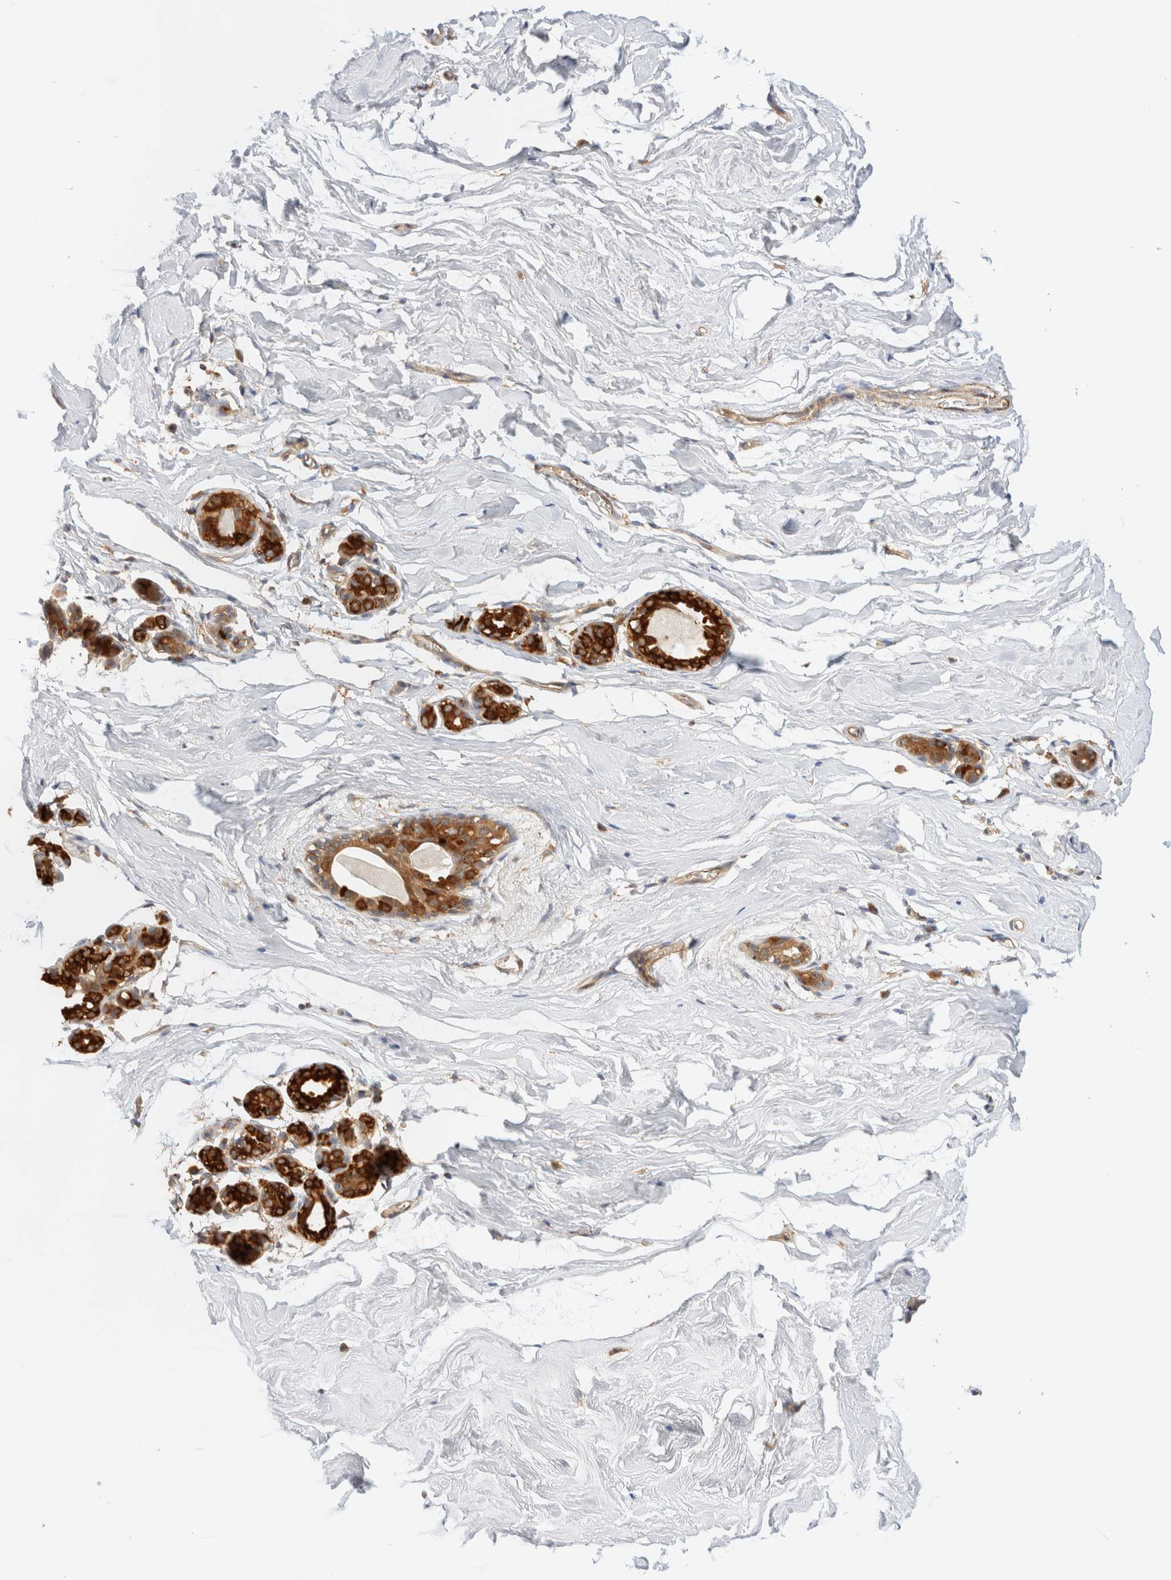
{"staining": {"intensity": "negative", "quantity": "none", "location": "none"}, "tissue": "breast", "cell_type": "Adipocytes", "image_type": "normal", "snomed": [{"axis": "morphology", "description": "Normal tissue, NOS"}, {"axis": "topography", "description": "Breast"}], "caption": "Histopathology image shows no protein expression in adipocytes of normal breast. (Stains: DAB IHC with hematoxylin counter stain, Microscopy: brightfield microscopy at high magnification).", "gene": "RABEP1", "patient": {"sex": "female", "age": 62}}